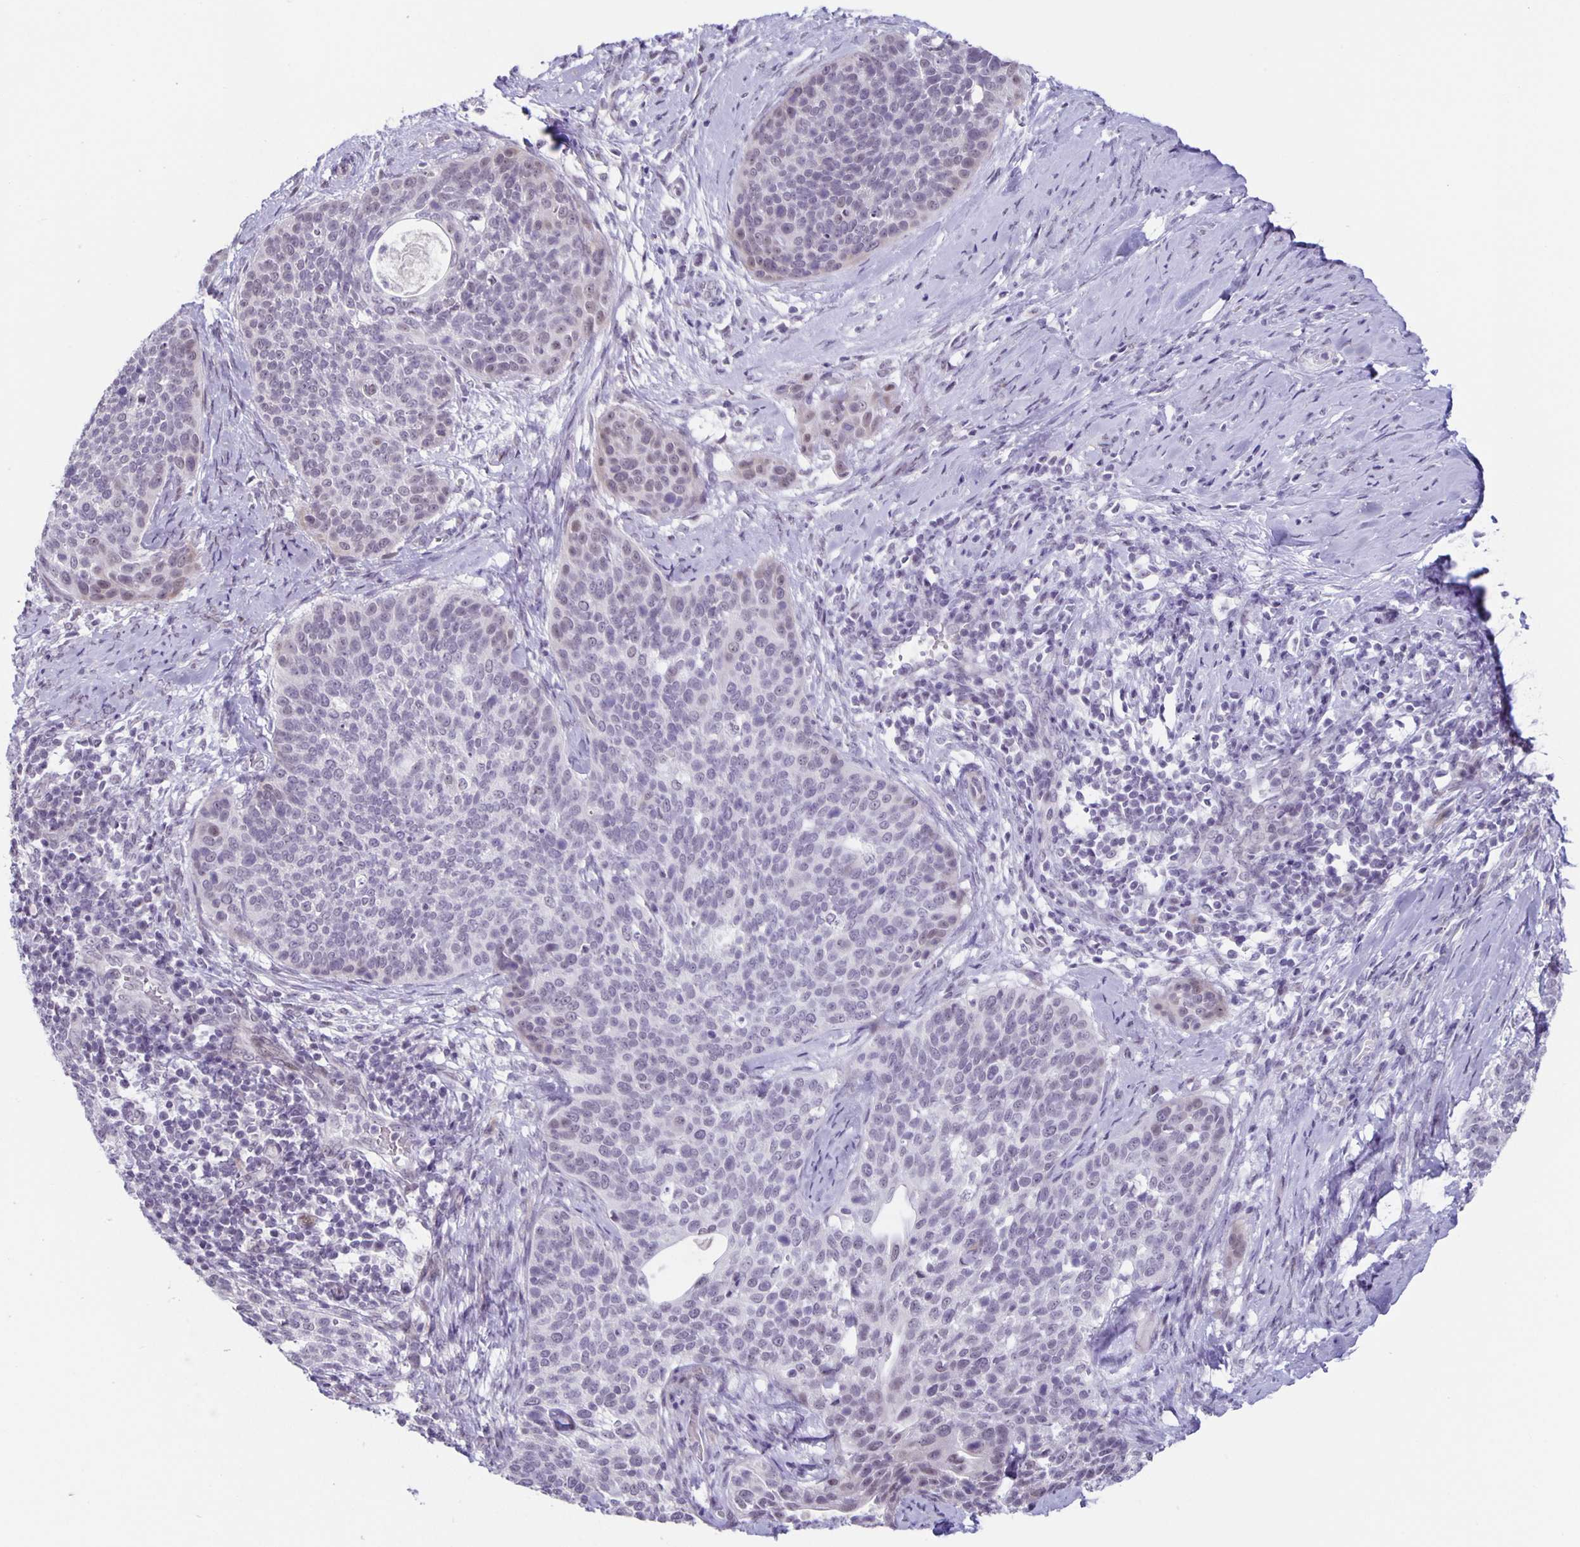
{"staining": {"intensity": "negative", "quantity": "none", "location": "none"}, "tissue": "cervical cancer", "cell_type": "Tumor cells", "image_type": "cancer", "snomed": [{"axis": "morphology", "description": "Squamous cell carcinoma, NOS"}, {"axis": "topography", "description": "Cervix"}], "caption": "Cervical cancer (squamous cell carcinoma) was stained to show a protein in brown. There is no significant positivity in tumor cells. (Brightfield microscopy of DAB (3,3'-diaminobenzidine) immunohistochemistry (IHC) at high magnification).", "gene": "PHRF1", "patient": {"sex": "female", "age": 69}}